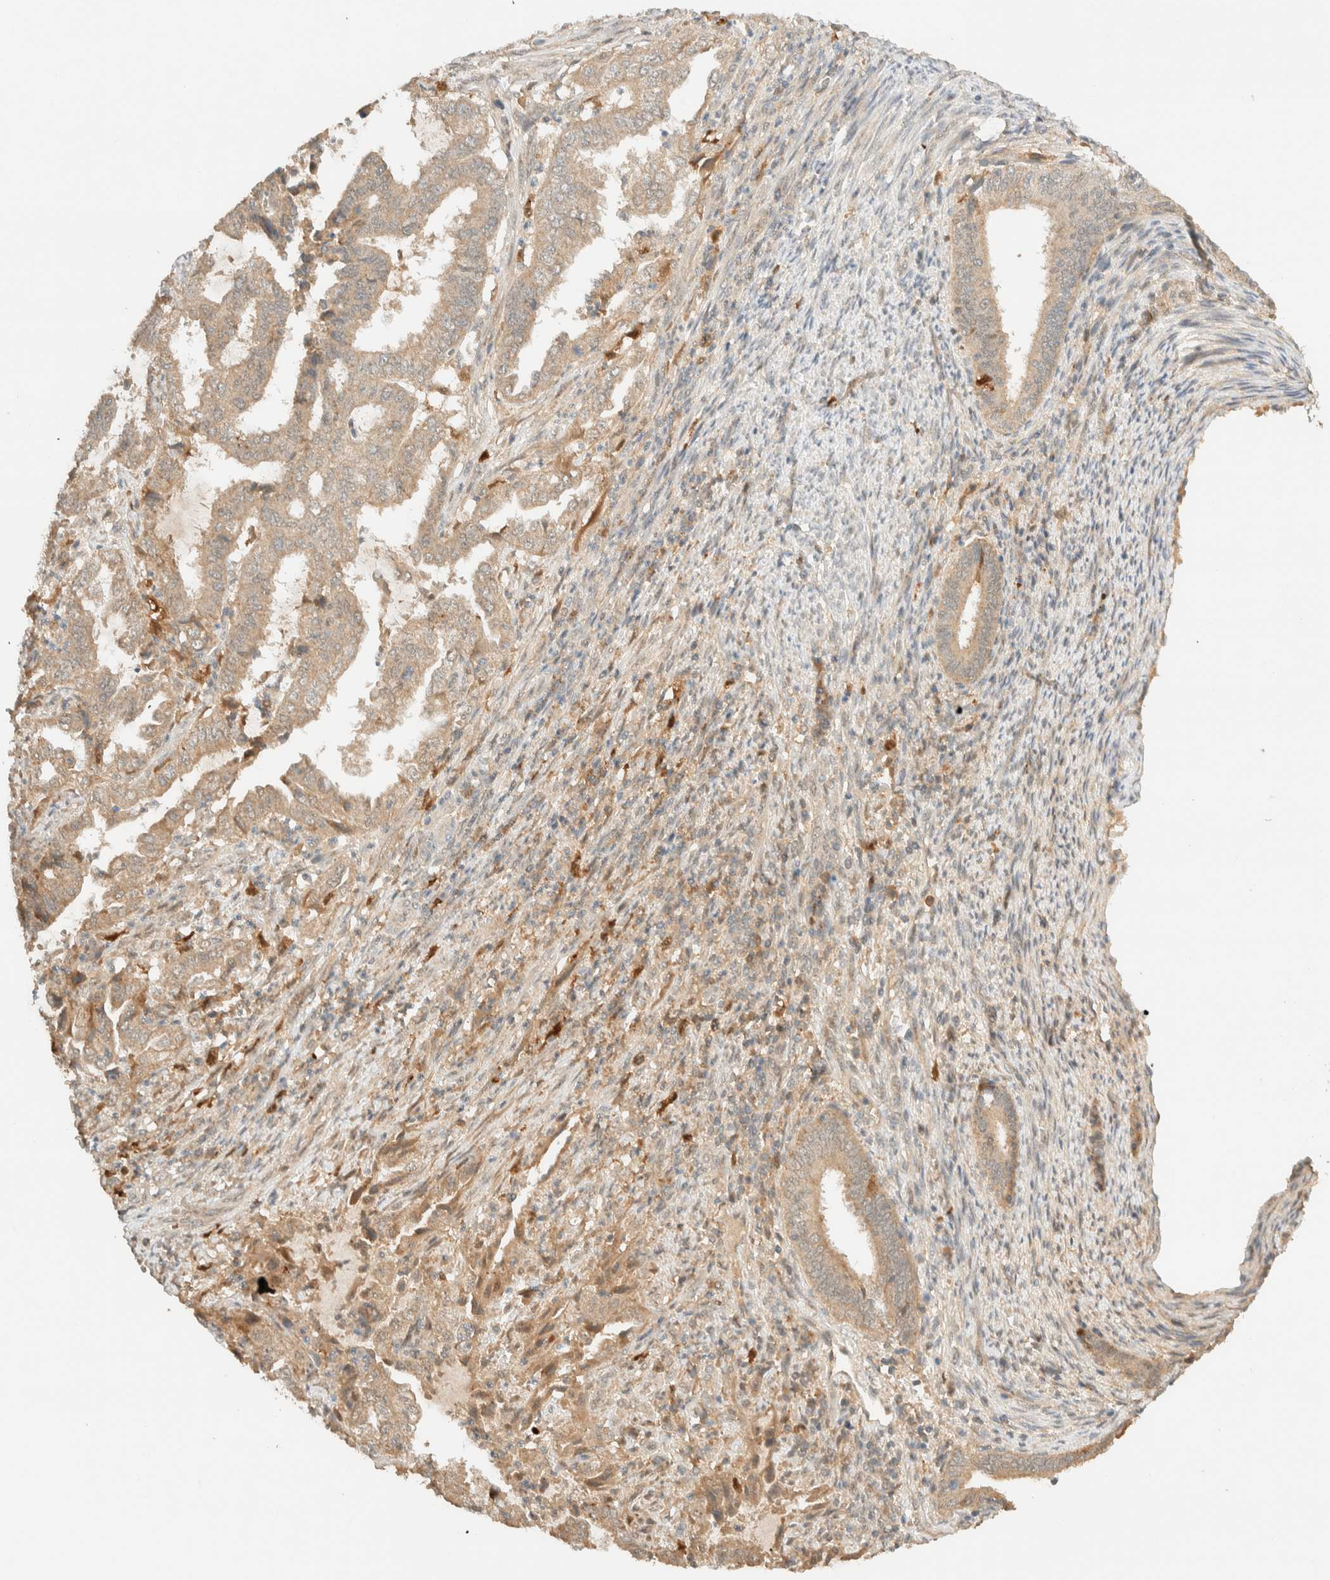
{"staining": {"intensity": "weak", "quantity": ">75%", "location": "cytoplasmic/membranous"}, "tissue": "endometrial cancer", "cell_type": "Tumor cells", "image_type": "cancer", "snomed": [{"axis": "morphology", "description": "Adenocarcinoma, NOS"}, {"axis": "topography", "description": "Endometrium"}], "caption": "A micrograph of endometrial cancer stained for a protein shows weak cytoplasmic/membranous brown staining in tumor cells.", "gene": "ZBTB34", "patient": {"sex": "female", "age": 51}}